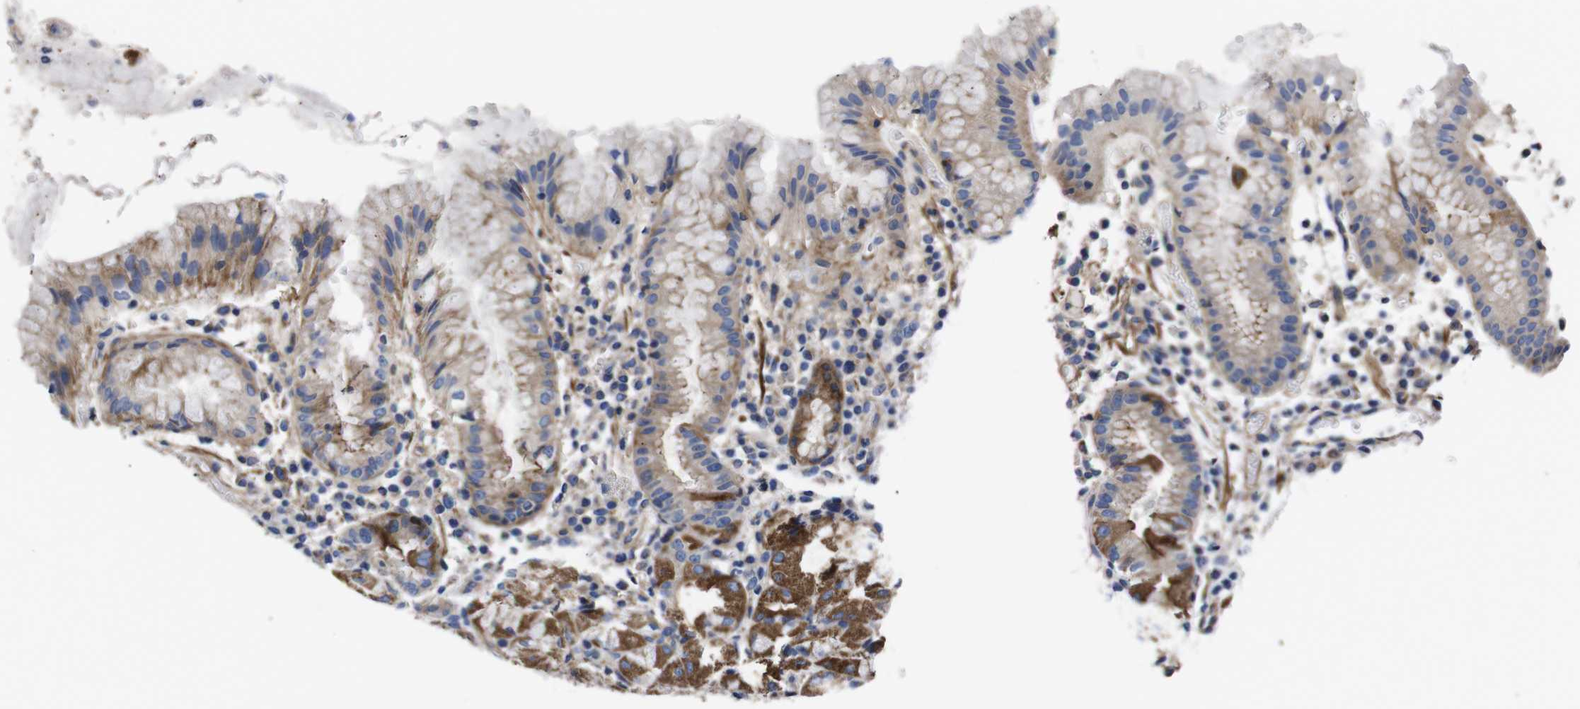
{"staining": {"intensity": "moderate", "quantity": "25%-75%", "location": "cytoplasmic/membranous"}, "tissue": "stomach", "cell_type": "Glandular cells", "image_type": "normal", "snomed": [{"axis": "morphology", "description": "Normal tissue, NOS"}, {"axis": "topography", "description": "Stomach"}, {"axis": "topography", "description": "Stomach, lower"}], "caption": "Immunohistochemical staining of unremarkable human stomach demonstrates 25%-75% levels of moderate cytoplasmic/membranous protein positivity in approximately 25%-75% of glandular cells.", "gene": "GPR4", "patient": {"sex": "female", "age": 75}}